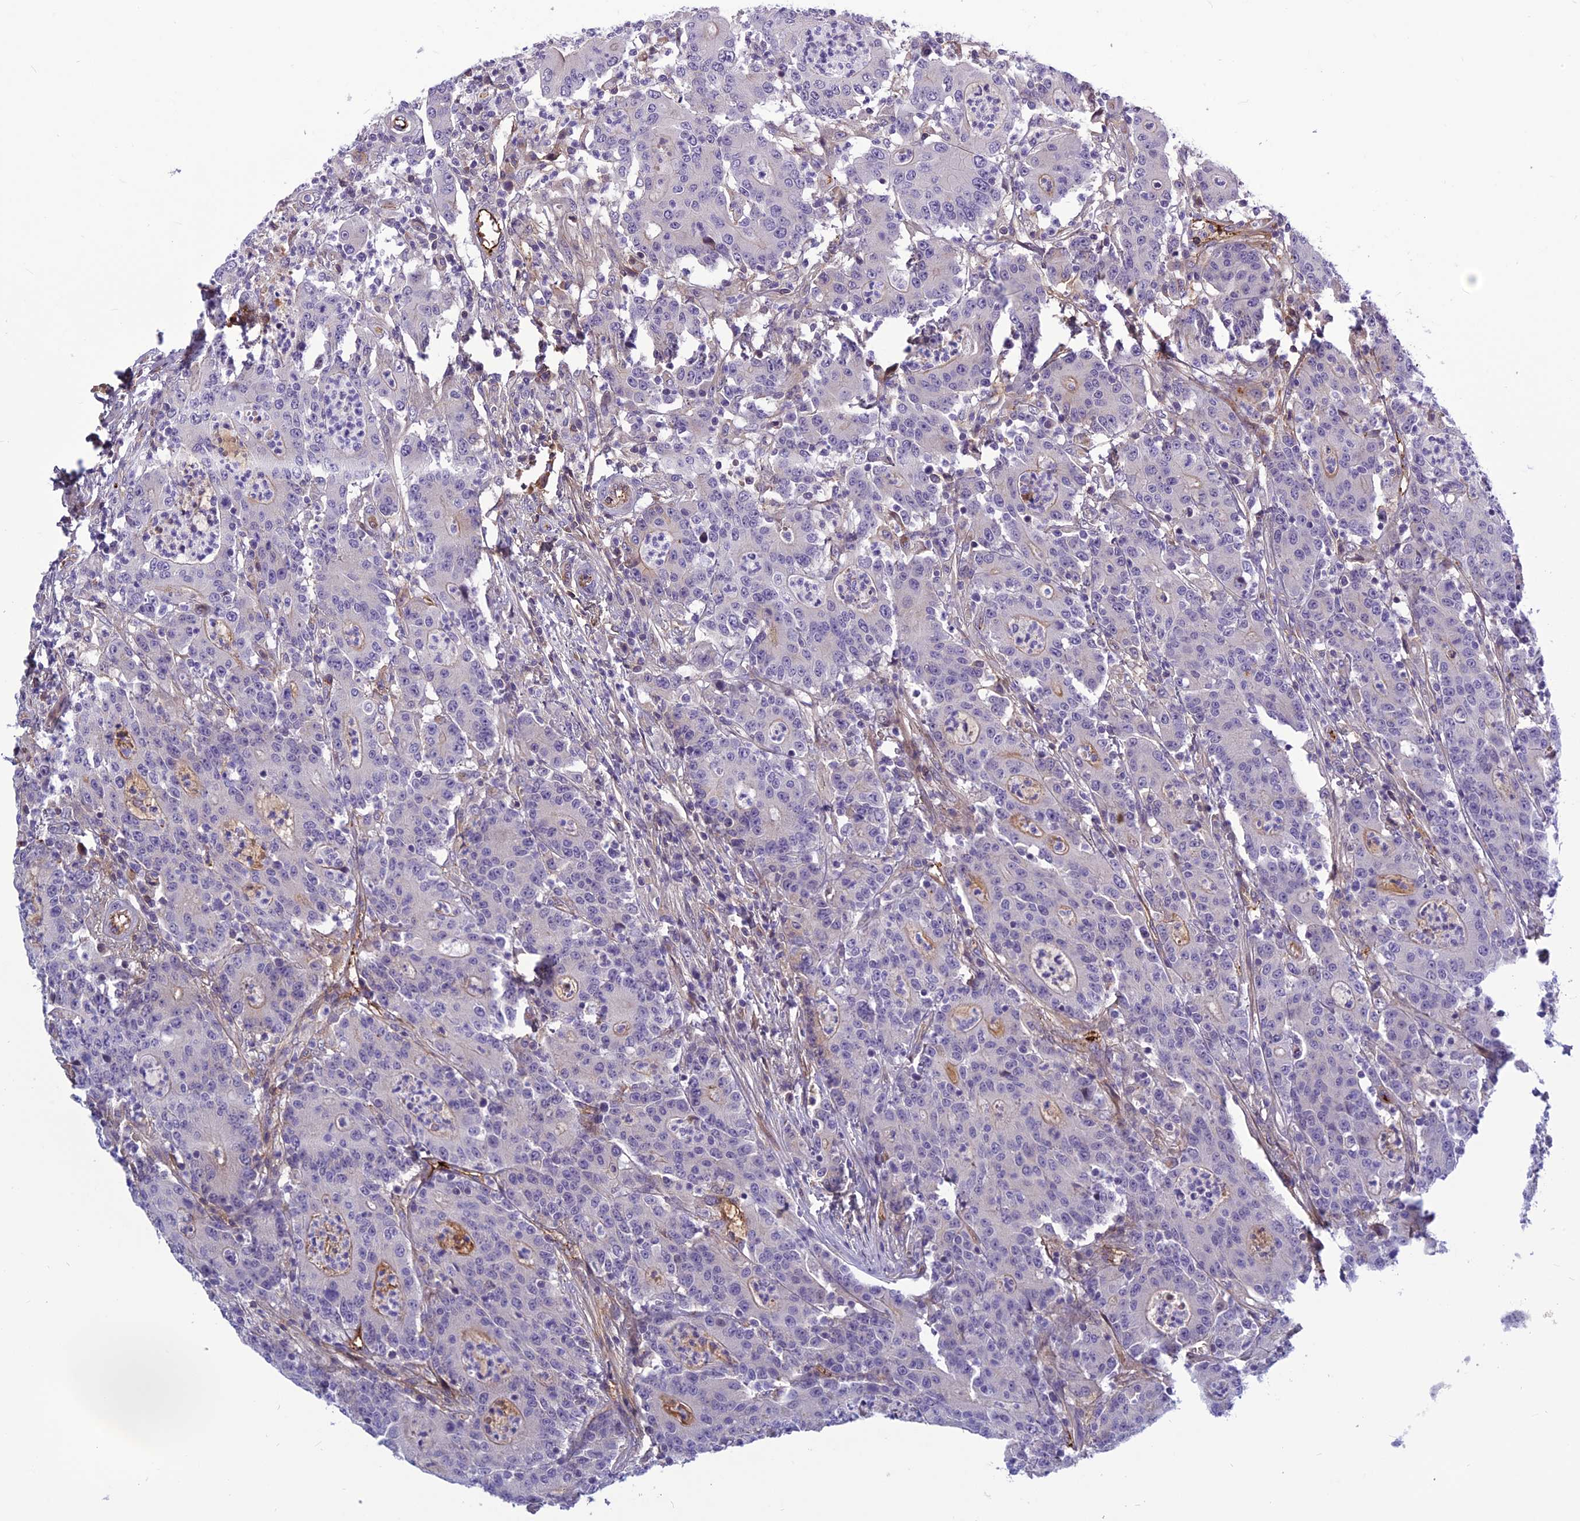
{"staining": {"intensity": "negative", "quantity": "none", "location": "none"}, "tissue": "colorectal cancer", "cell_type": "Tumor cells", "image_type": "cancer", "snomed": [{"axis": "morphology", "description": "Adenocarcinoma, NOS"}, {"axis": "topography", "description": "Colon"}], "caption": "Micrograph shows no protein staining in tumor cells of colorectal adenocarcinoma tissue.", "gene": "CLEC11A", "patient": {"sex": "male", "age": 83}}